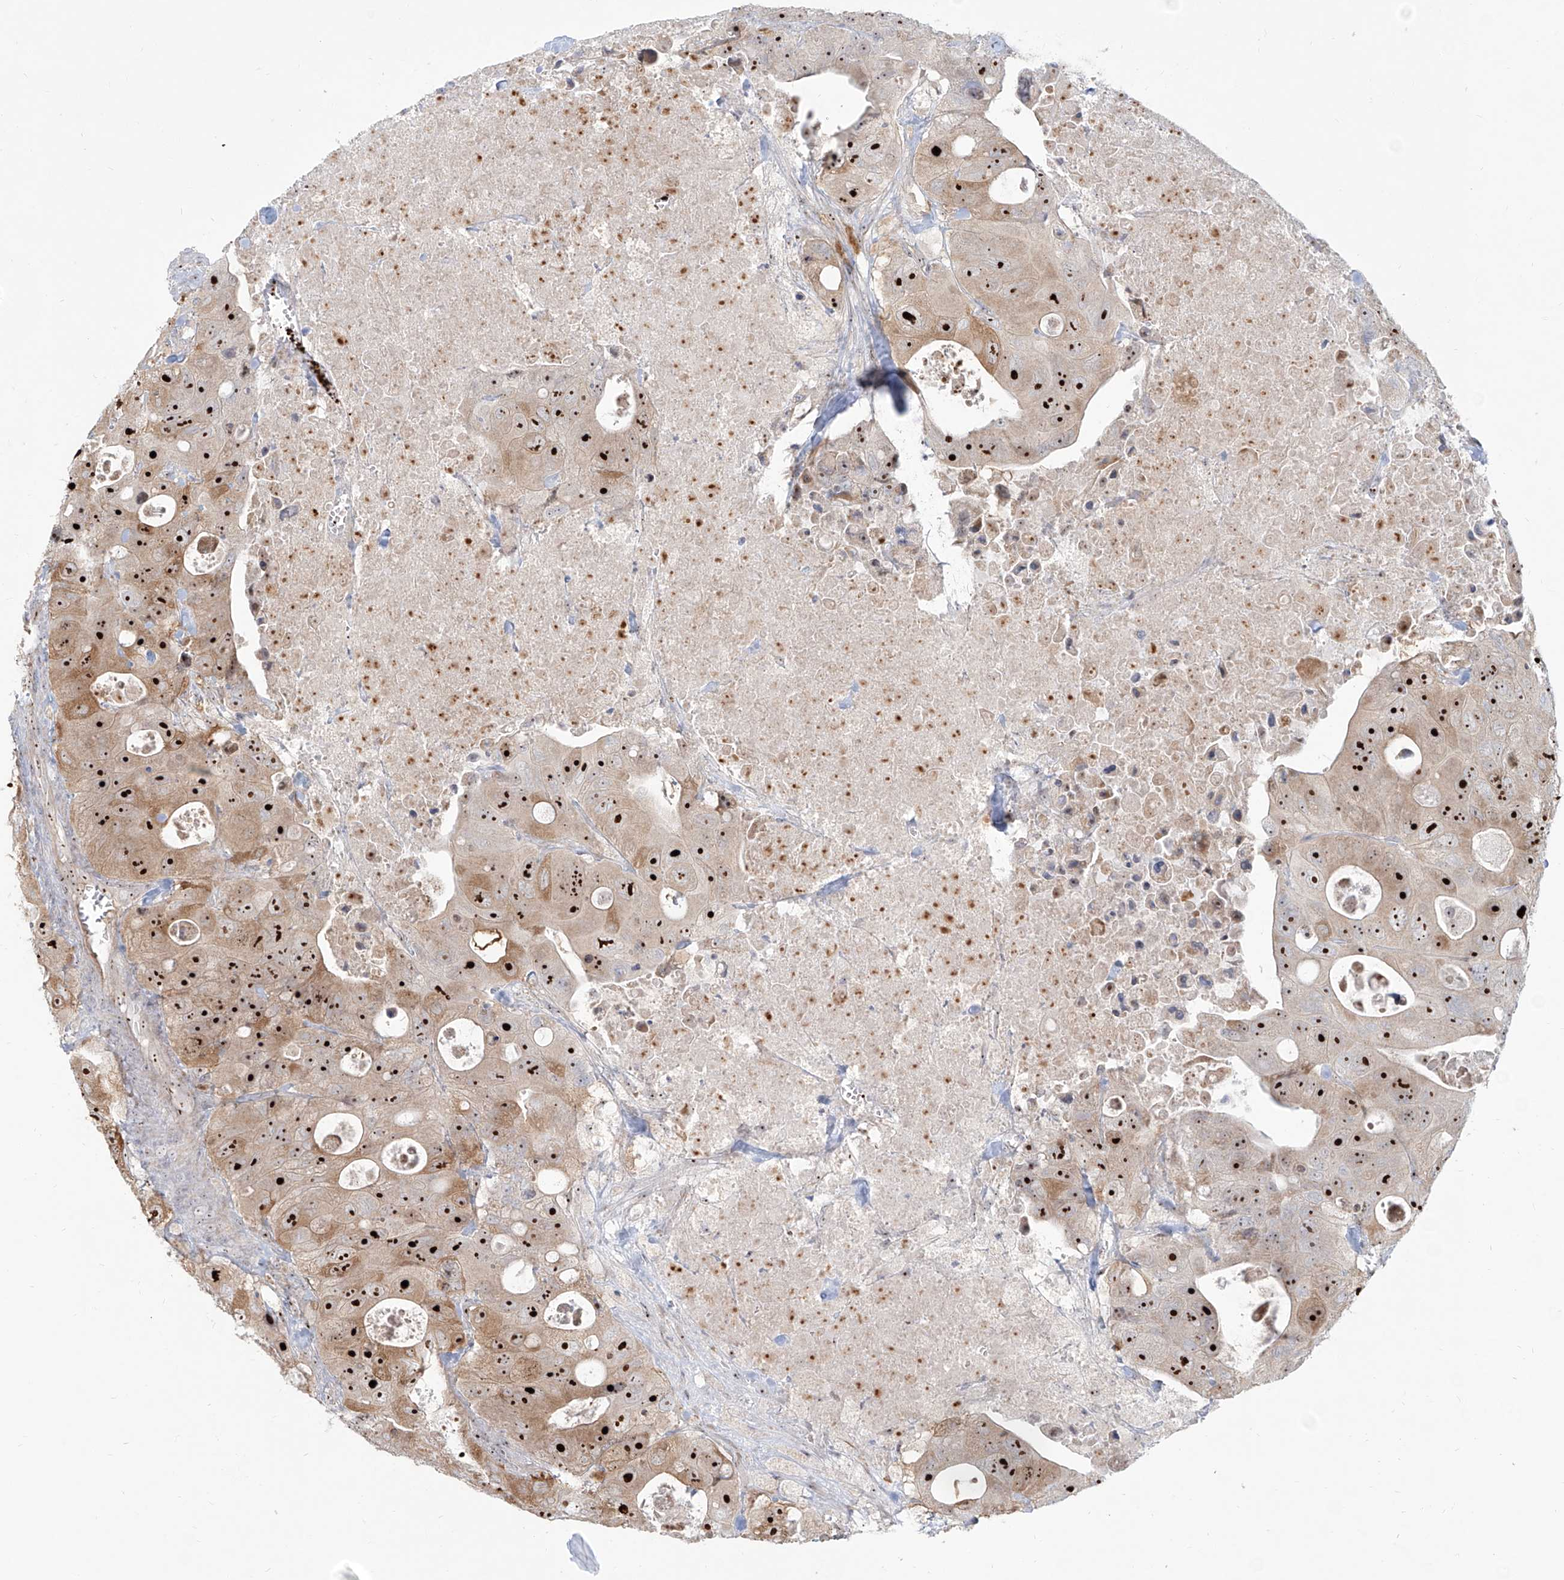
{"staining": {"intensity": "strong", "quantity": ">75%", "location": "cytoplasmic/membranous,nuclear"}, "tissue": "colorectal cancer", "cell_type": "Tumor cells", "image_type": "cancer", "snomed": [{"axis": "morphology", "description": "Adenocarcinoma, NOS"}, {"axis": "topography", "description": "Colon"}], "caption": "Colorectal cancer stained with a protein marker displays strong staining in tumor cells.", "gene": "BYSL", "patient": {"sex": "female", "age": 46}}